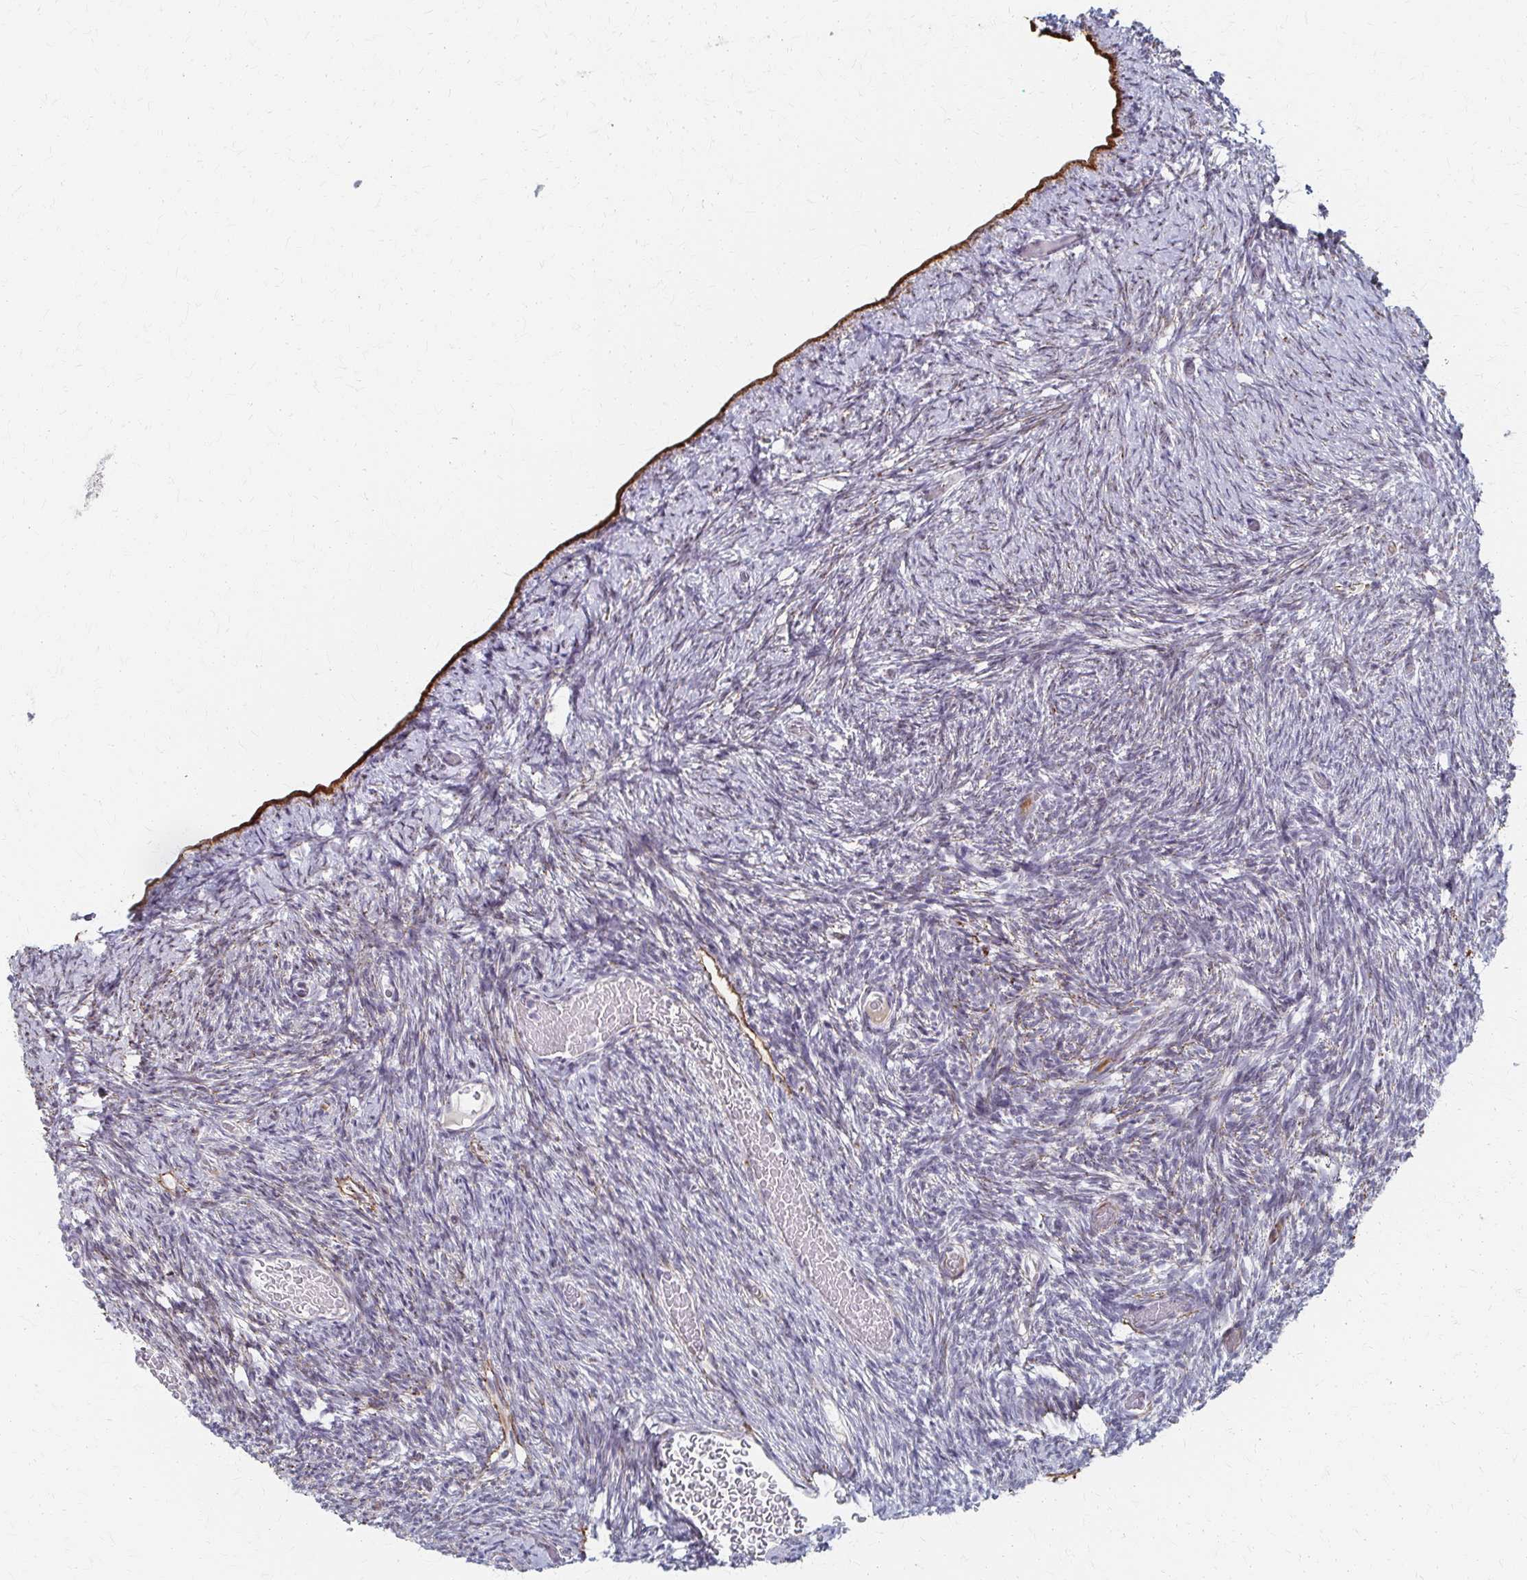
{"staining": {"intensity": "negative", "quantity": "none", "location": "none"}, "tissue": "ovary", "cell_type": "Ovarian stroma cells", "image_type": "normal", "snomed": [{"axis": "morphology", "description": "Normal tissue, NOS"}, {"axis": "topography", "description": "Ovary"}], "caption": "Immunohistochemistry (IHC) image of normal ovary stained for a protein (brown), which demonstrates no staining in ovarian stroma cells.", "gene": "PES1", "patient": {"sex": "female", "age": 39}}